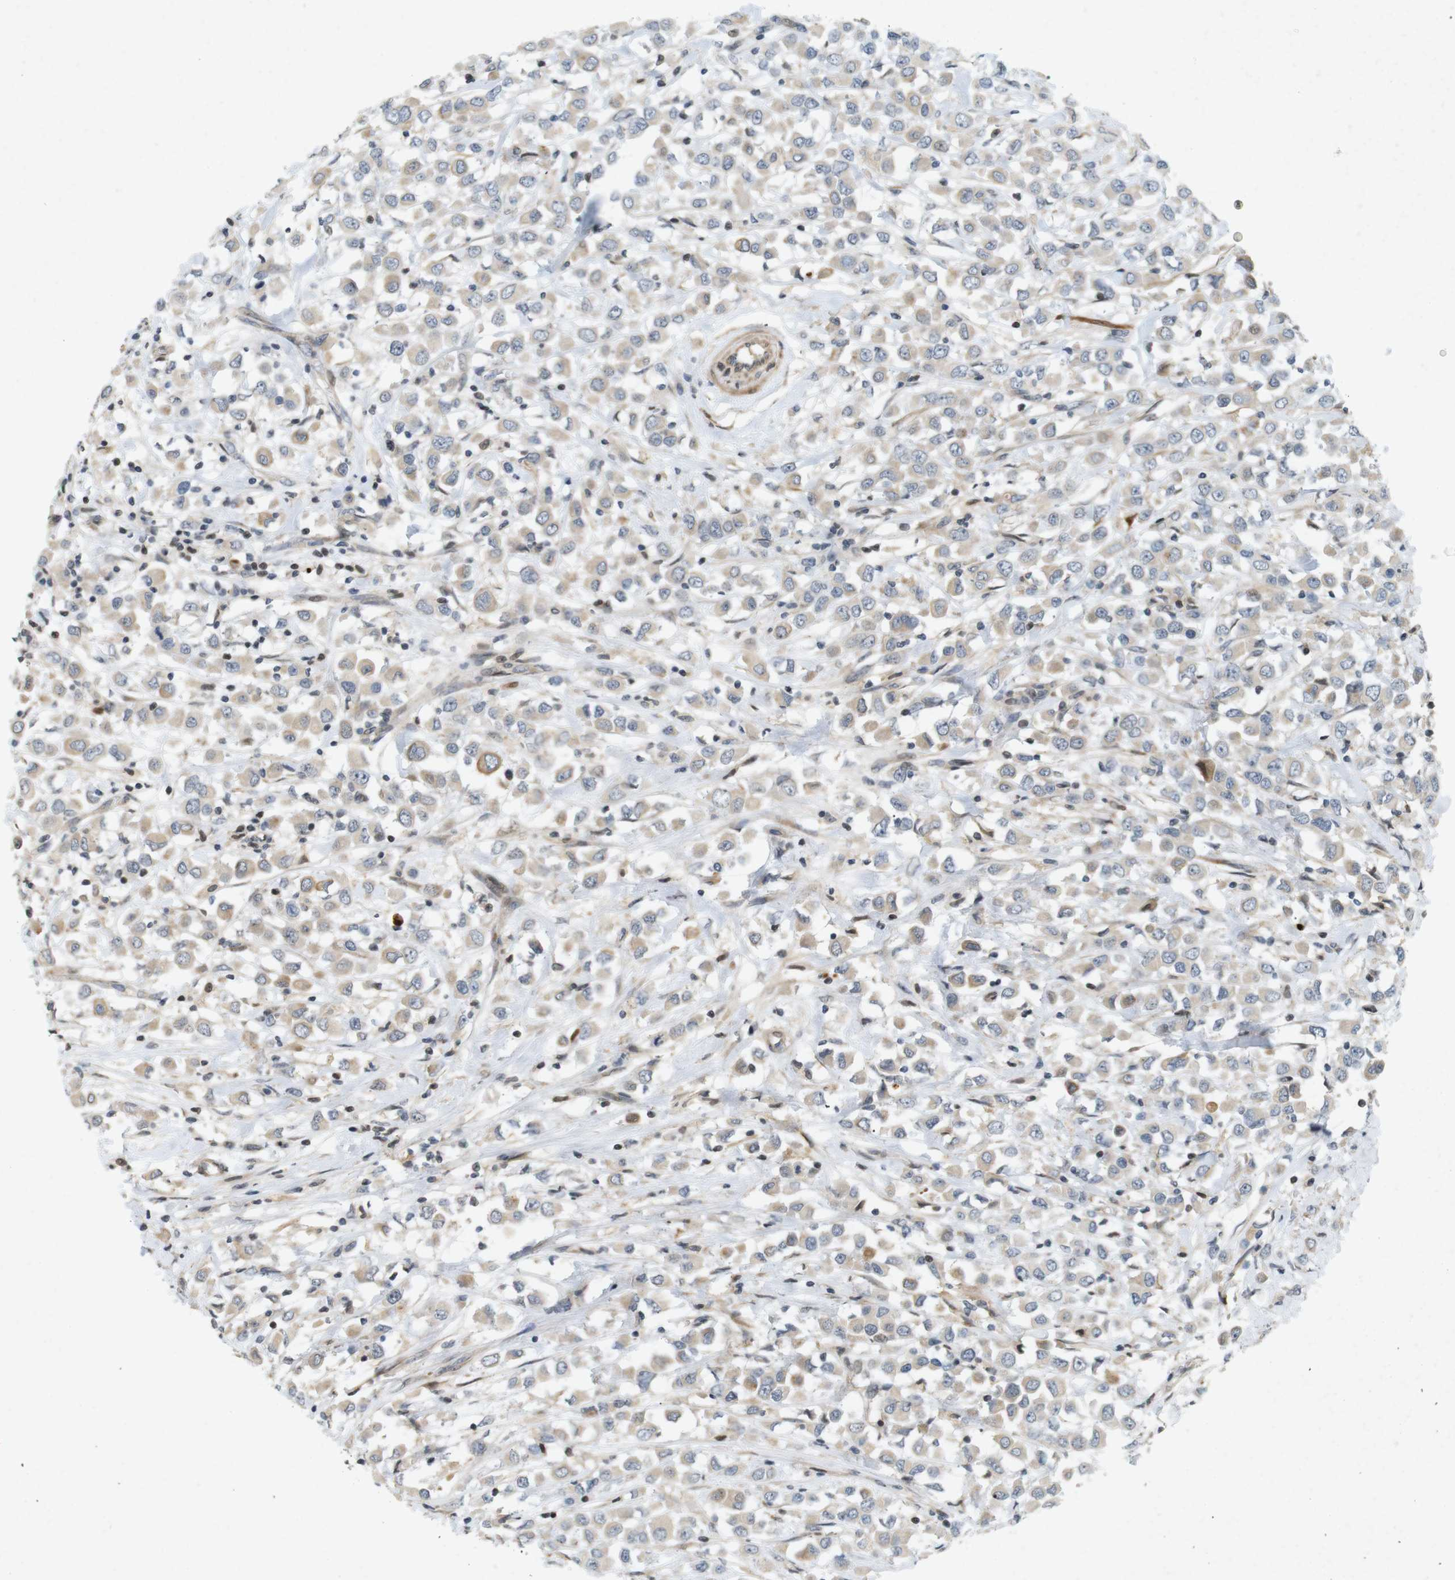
{"staining": {"intensity": "weak", "quantity": ">75%", "location": "cytoplasmic/membranous"}, "tissue": "breast cancer", "cell_type": "Tumor cells", "image_type": "cancer", "snomed": [{"axis": "morphology", "description": "Duct carcinoma"}, {"axis": "topography", "description": "Breast"}], "caption": "This histopathology image shows immunohistochemistry staining of human breast intraductal carcinoma, with low weak cytoplasmic/membranous staining in approximately >75% of tumor cells.", "gene": "PPP1R14A", "patient": {"sex": "female", "age": 61}}